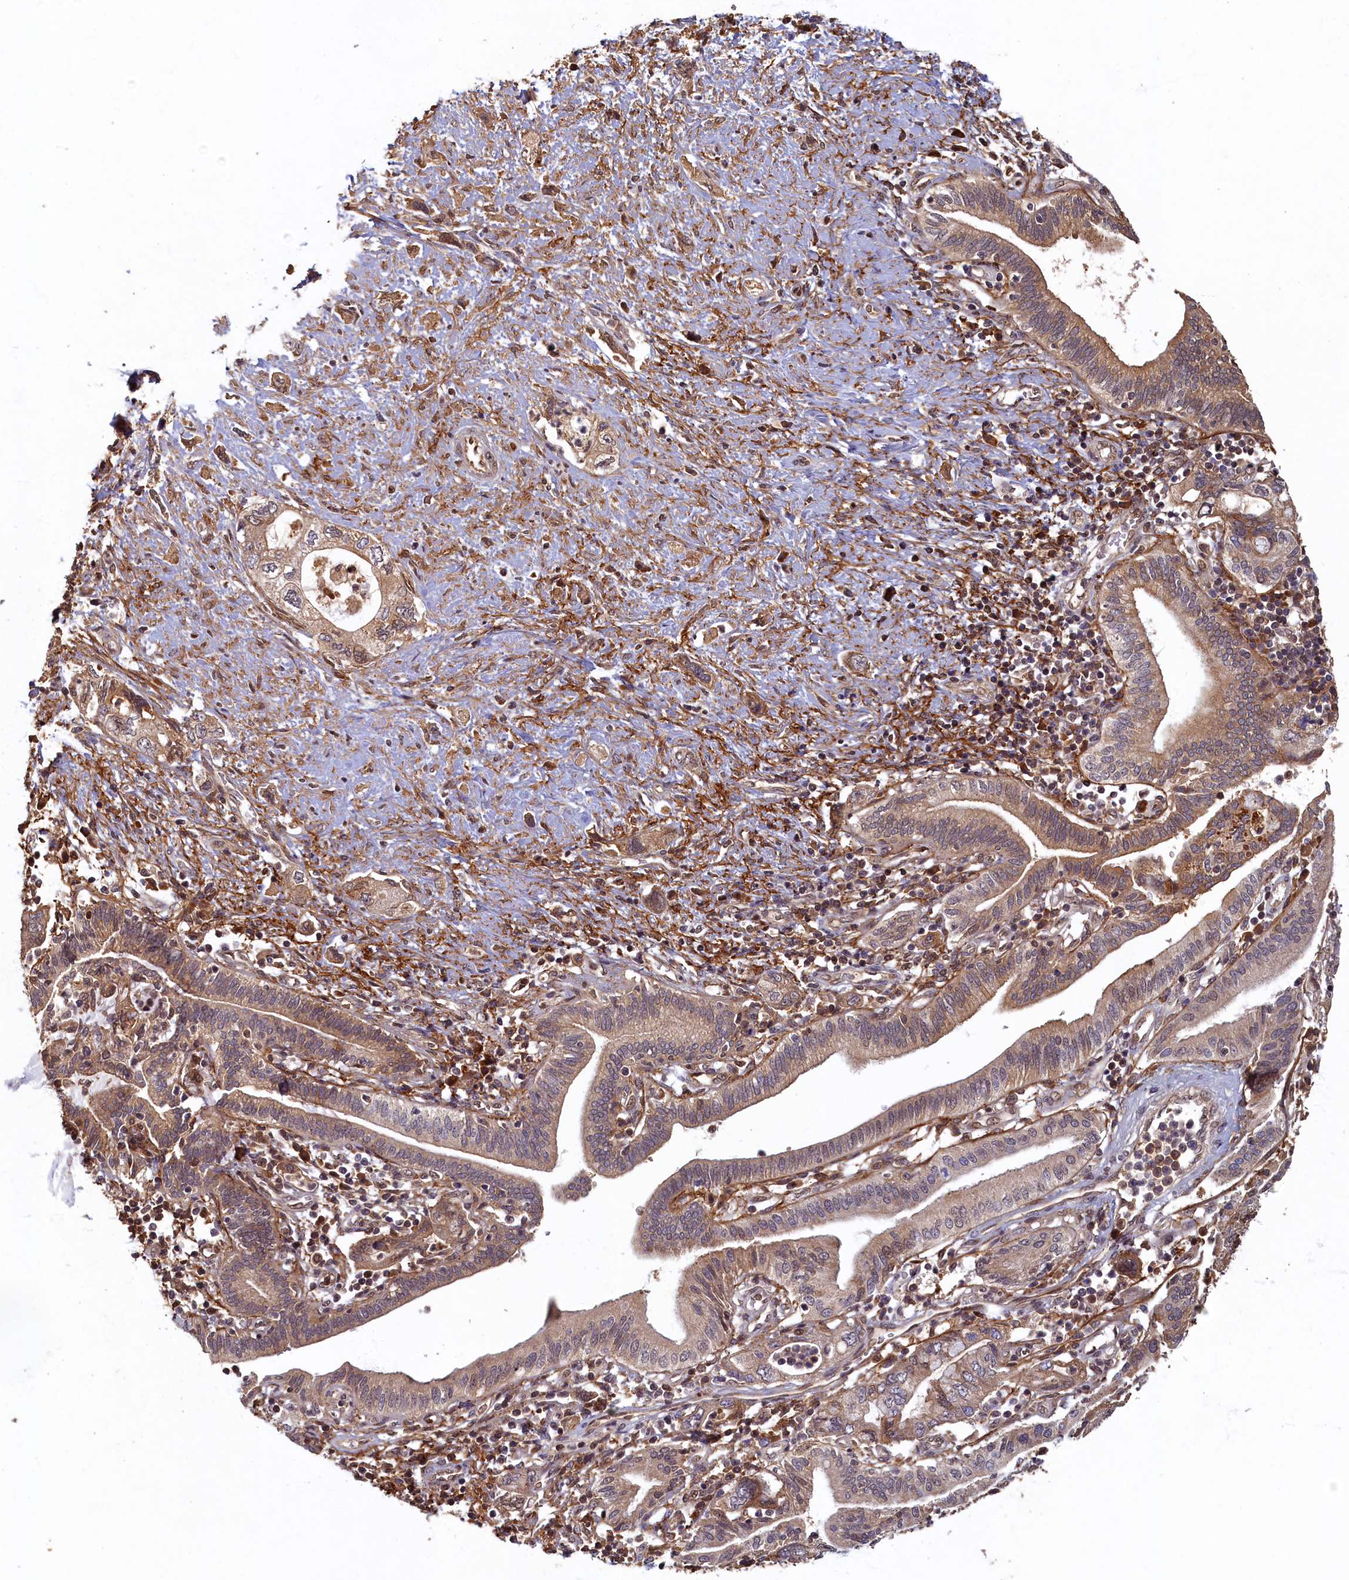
{"staining": {"intensity": "moderate", "quantity": "<25%", "location": "cytoplasmic/membranous"}, "tissue": "pancreatic cancer", "cell_type": "Tumor cells", "image_type": "cancer", "snomed": [{"axis": "morphology", "description": "Adenocarcinoma, NOS"}, {"axis": "topography", "description": "Pancreas"}], "caption": "IHC image of human pancreatic cancer stained for a protein (brown), which demonstrates low levels of moderate cytoplasmic/membranous staining in about <25% of tumor cells.", "gene": "LCMT2", "patient": {"sex": "female", "age": 73}}